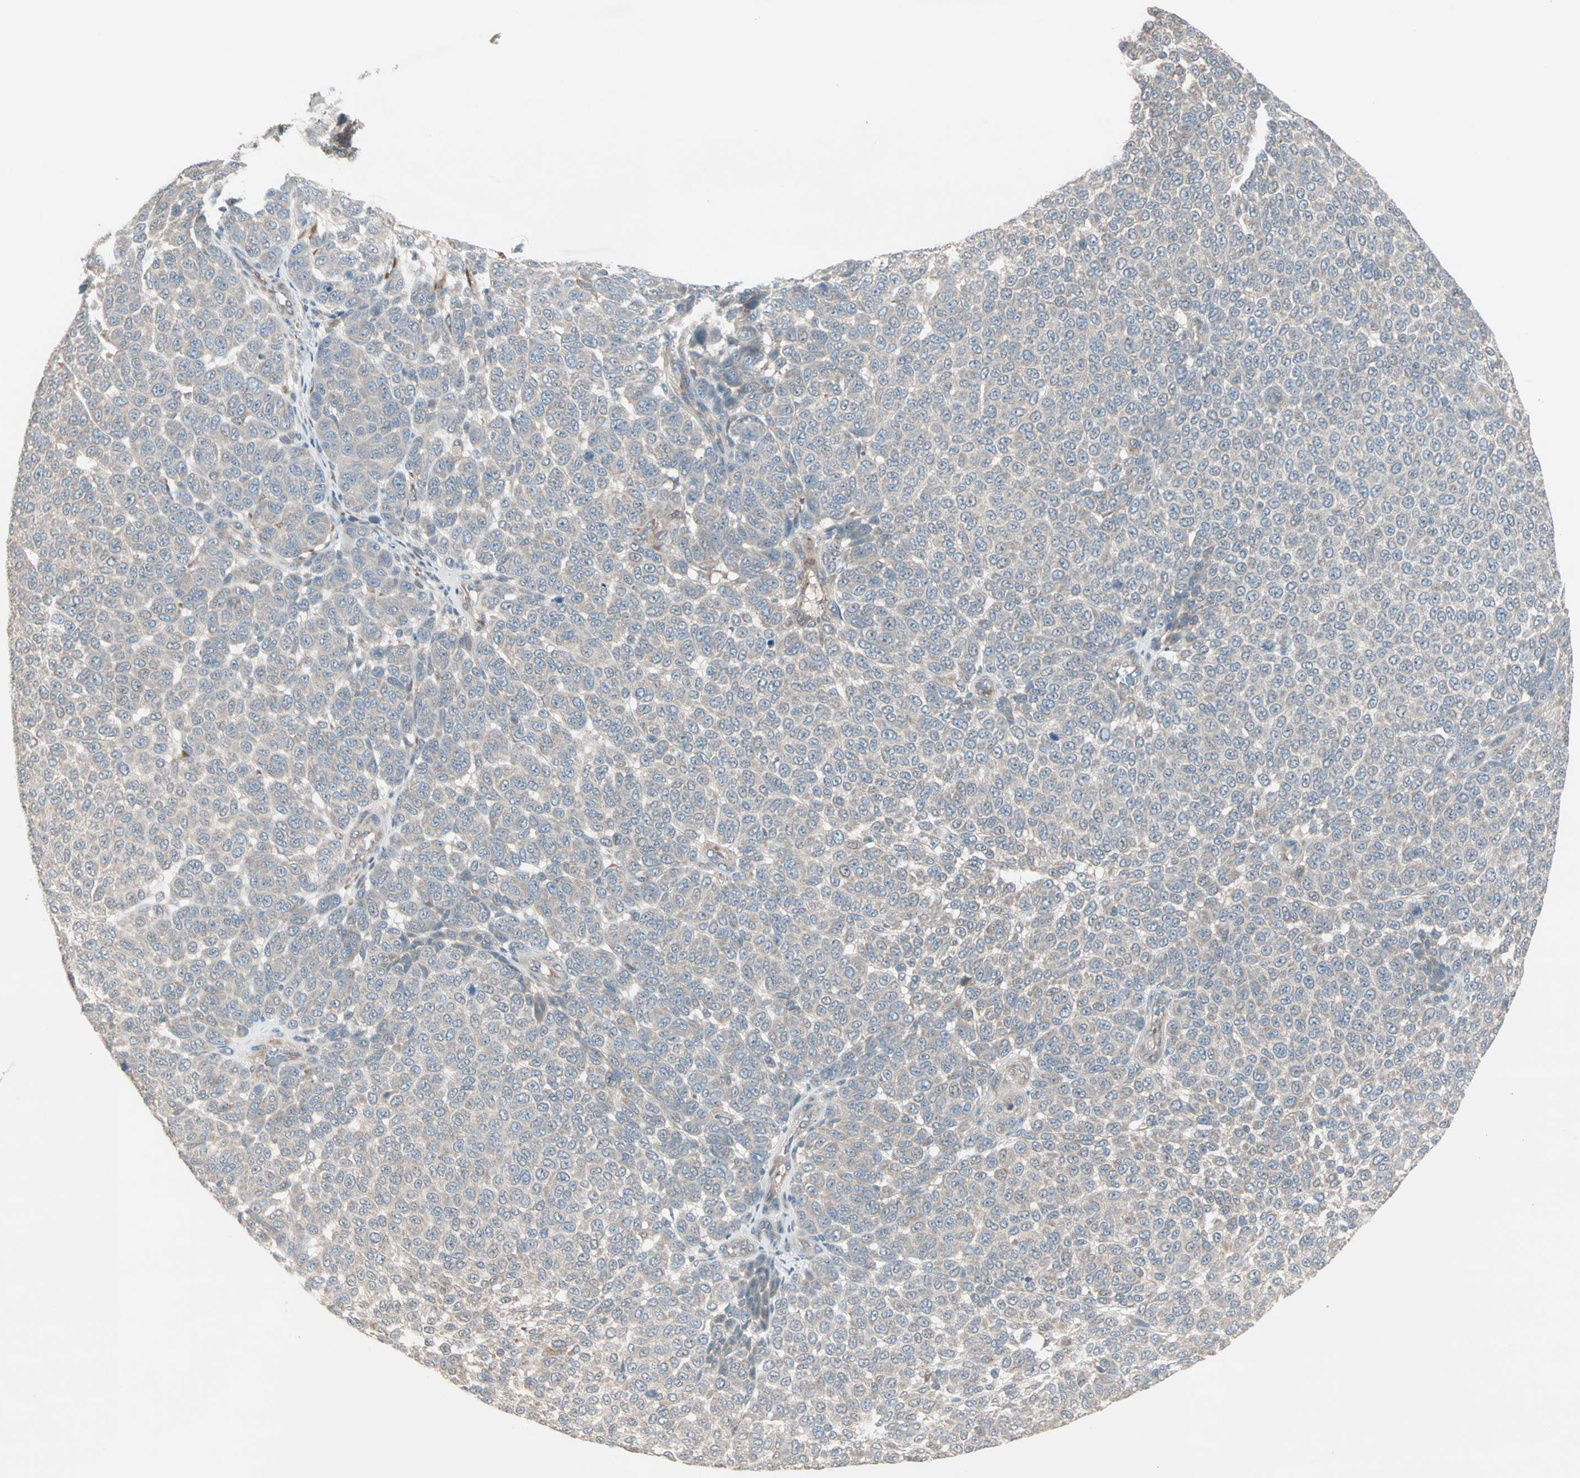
{"staining": {"intensity": "weak", "quantity": ">75%", "location": "cytoplasmic/membranous"}, "tissue": "melanoma", "cell_type": "Tumor cells", "image_type": "cancer", "snomed": [{"axis": "morphology", "description": "Malignant melanoma, NOS"}, {"axis": "topography", "description": "Skin"}], "caption": "Immunohistochemistry (IHC) image of malignant melanoma stained for a protein (brown), which exhibits low levels of weak cytoplasmic/membranous positivity in approximately >75% of tumor cells.", "gene": "ZFP36", "patient": {"sex": "male", "age": 59}}